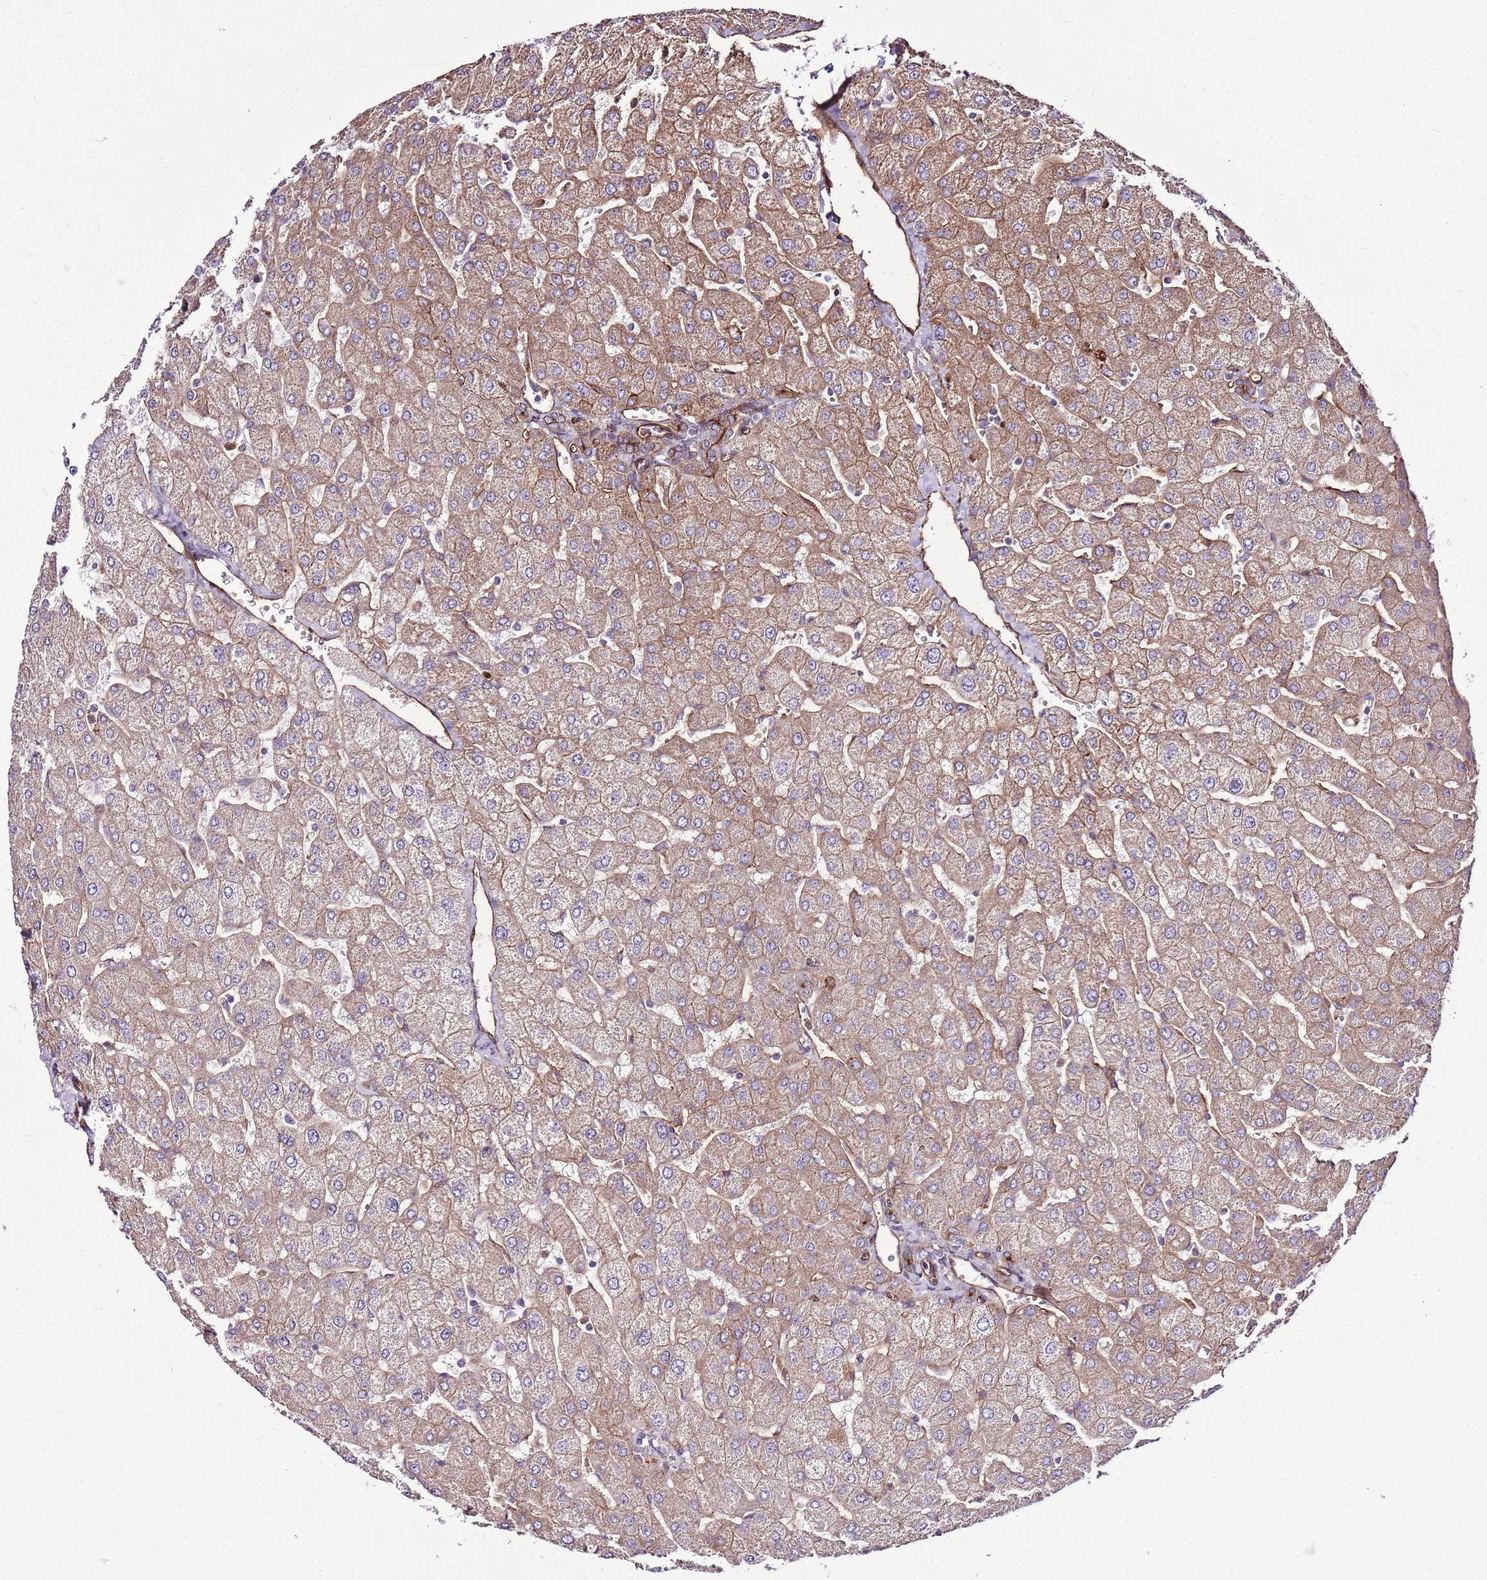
{"staining": {"intensity": "moderate", "quantity": "25%-75%", "location": "cytoplasmic/membranous"}, "tissue": "liver", "cell_type": "Cholangiocytes", "image_type": "normal", "snomed": [{"axis": "morphology", "description": "Normal tissue, NOS"}, {"axis": "topography", "description": "Liver"}], "caption": "Cholangiocytes exhibit moderate cytoplasmic/membranous staining in about 25%-75% of cells in benign liver. (DAB IHC, brown staining for protein, blue staining for nuclei).", "gene": "ZNF827", "patient": {"sex": "male", "age": 55}}